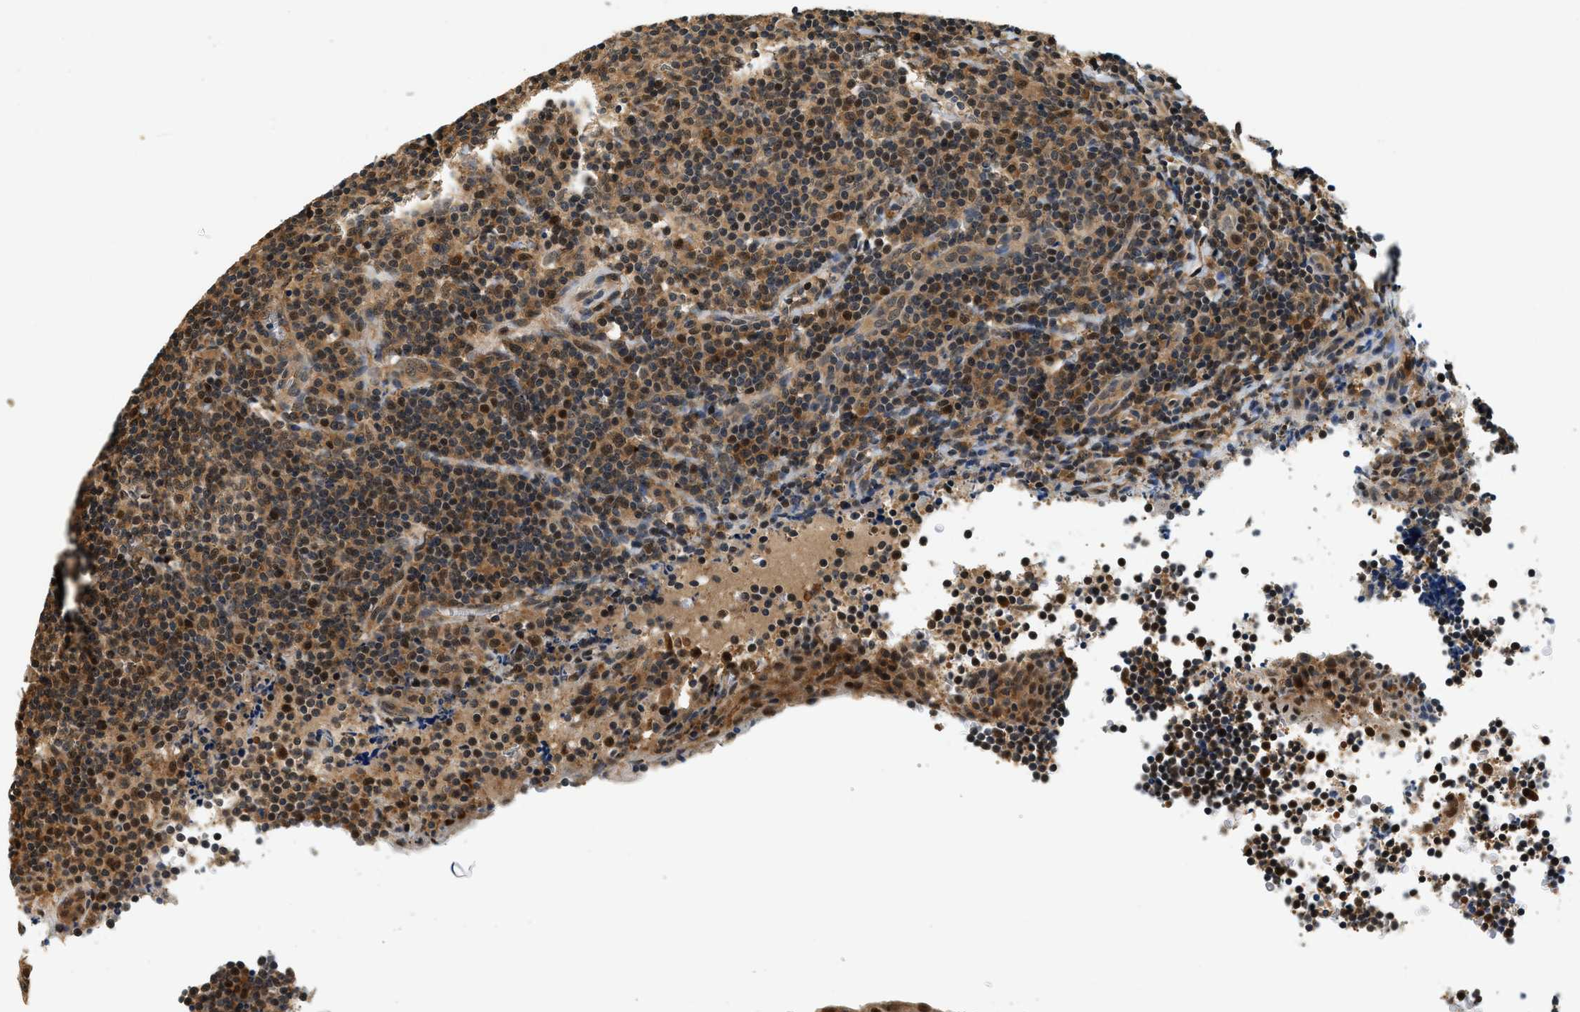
{"staining": {"intensity": "moderate", "quantity": ">75%", "location": "cytoplasmic/membranous,nuclear"}, "tissue": "tonsil", "cell_type": "Germinal center cells", "image_type": "normal", "snomed": [{"axis": "morphology", "description": "Normal tissue, NOS"}, {"axis": "topography", "description": "Tonsil"}], "caption": "This image shows IHC staining of benign human tonsil, with medium moderate cytoplasmic/membranous,nuclear staining in about >75% of germinal center cells.", "gene": "PSMD3", "patient": {"sex": "male", "age": 37}}